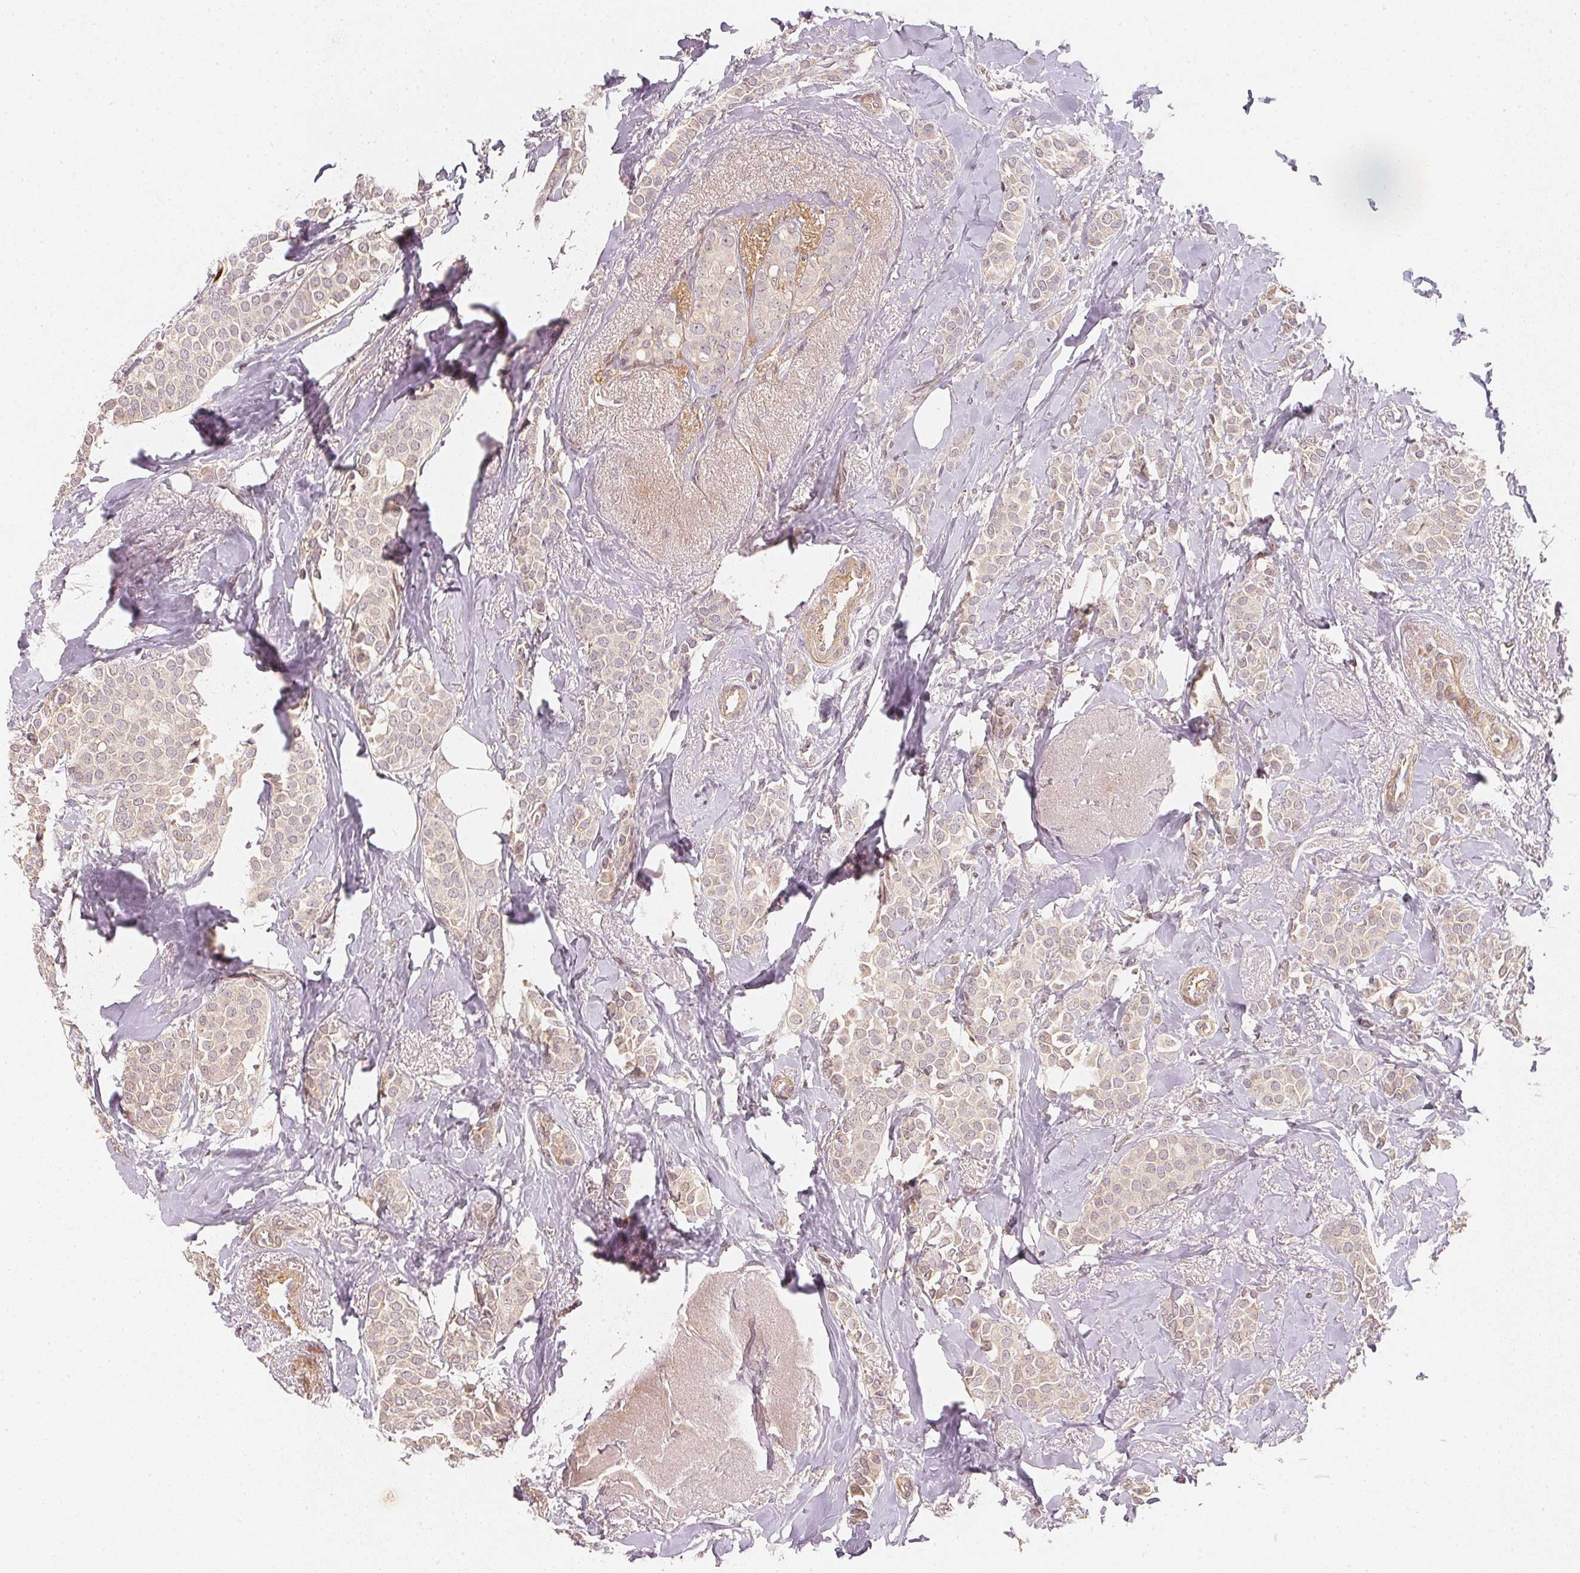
{"staining": {"intensity": "negative", "quantity": "none", "location": "none"}, "tissue": "breast cancer", "cell_type": "Tumor cells", "image_type": "cancer", "snomed": [{"axis": "morphology", "description": "Duct carcinoma"}, {"axis": "topography", "description": "Breast"}], "caption": "Breast cancer was stained to show a protein in brown. There is no significant staining in tumor cells.", "gene": "SERPINE1", "patient": {"sex": "female", "age": 79}}